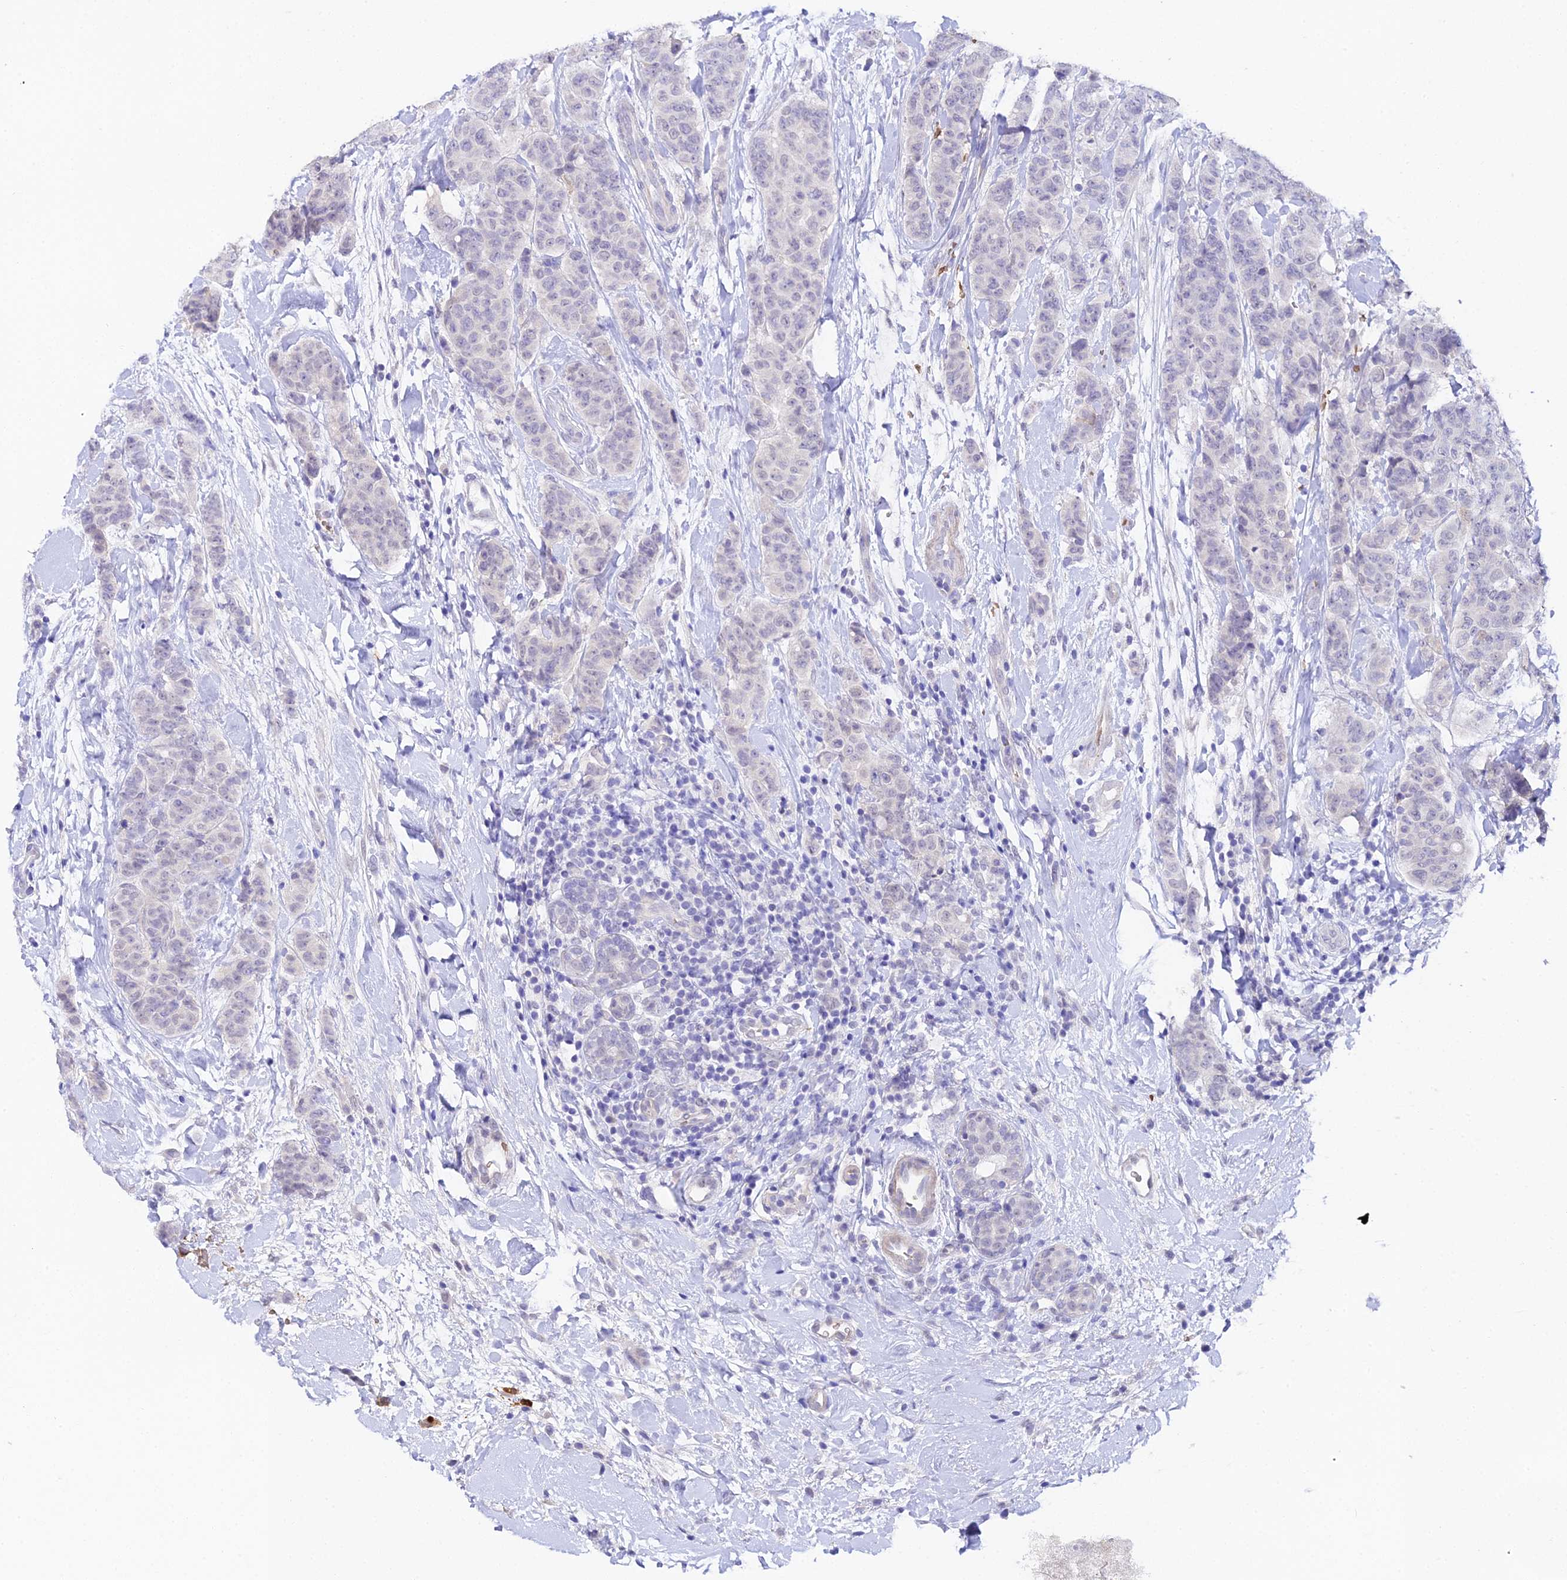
{"staining": {"intensity": "negative", "quantity": "none", "location": "none"}, "tissue": "breast cancer", "cell_type": "Tumor cells", "image_type": "cancer", "snomed": [{"axis": "morphology", "description": "Duct carcinoma"}, {"axis": "topography", "description": "Breast"}], "caption": "Micrograph shows no significant protein staining in tumor cells of infiltrating ductal carcinoma (breast).", "gene": "CFAP45", "patient": {"sex": "female", "age": 40}}